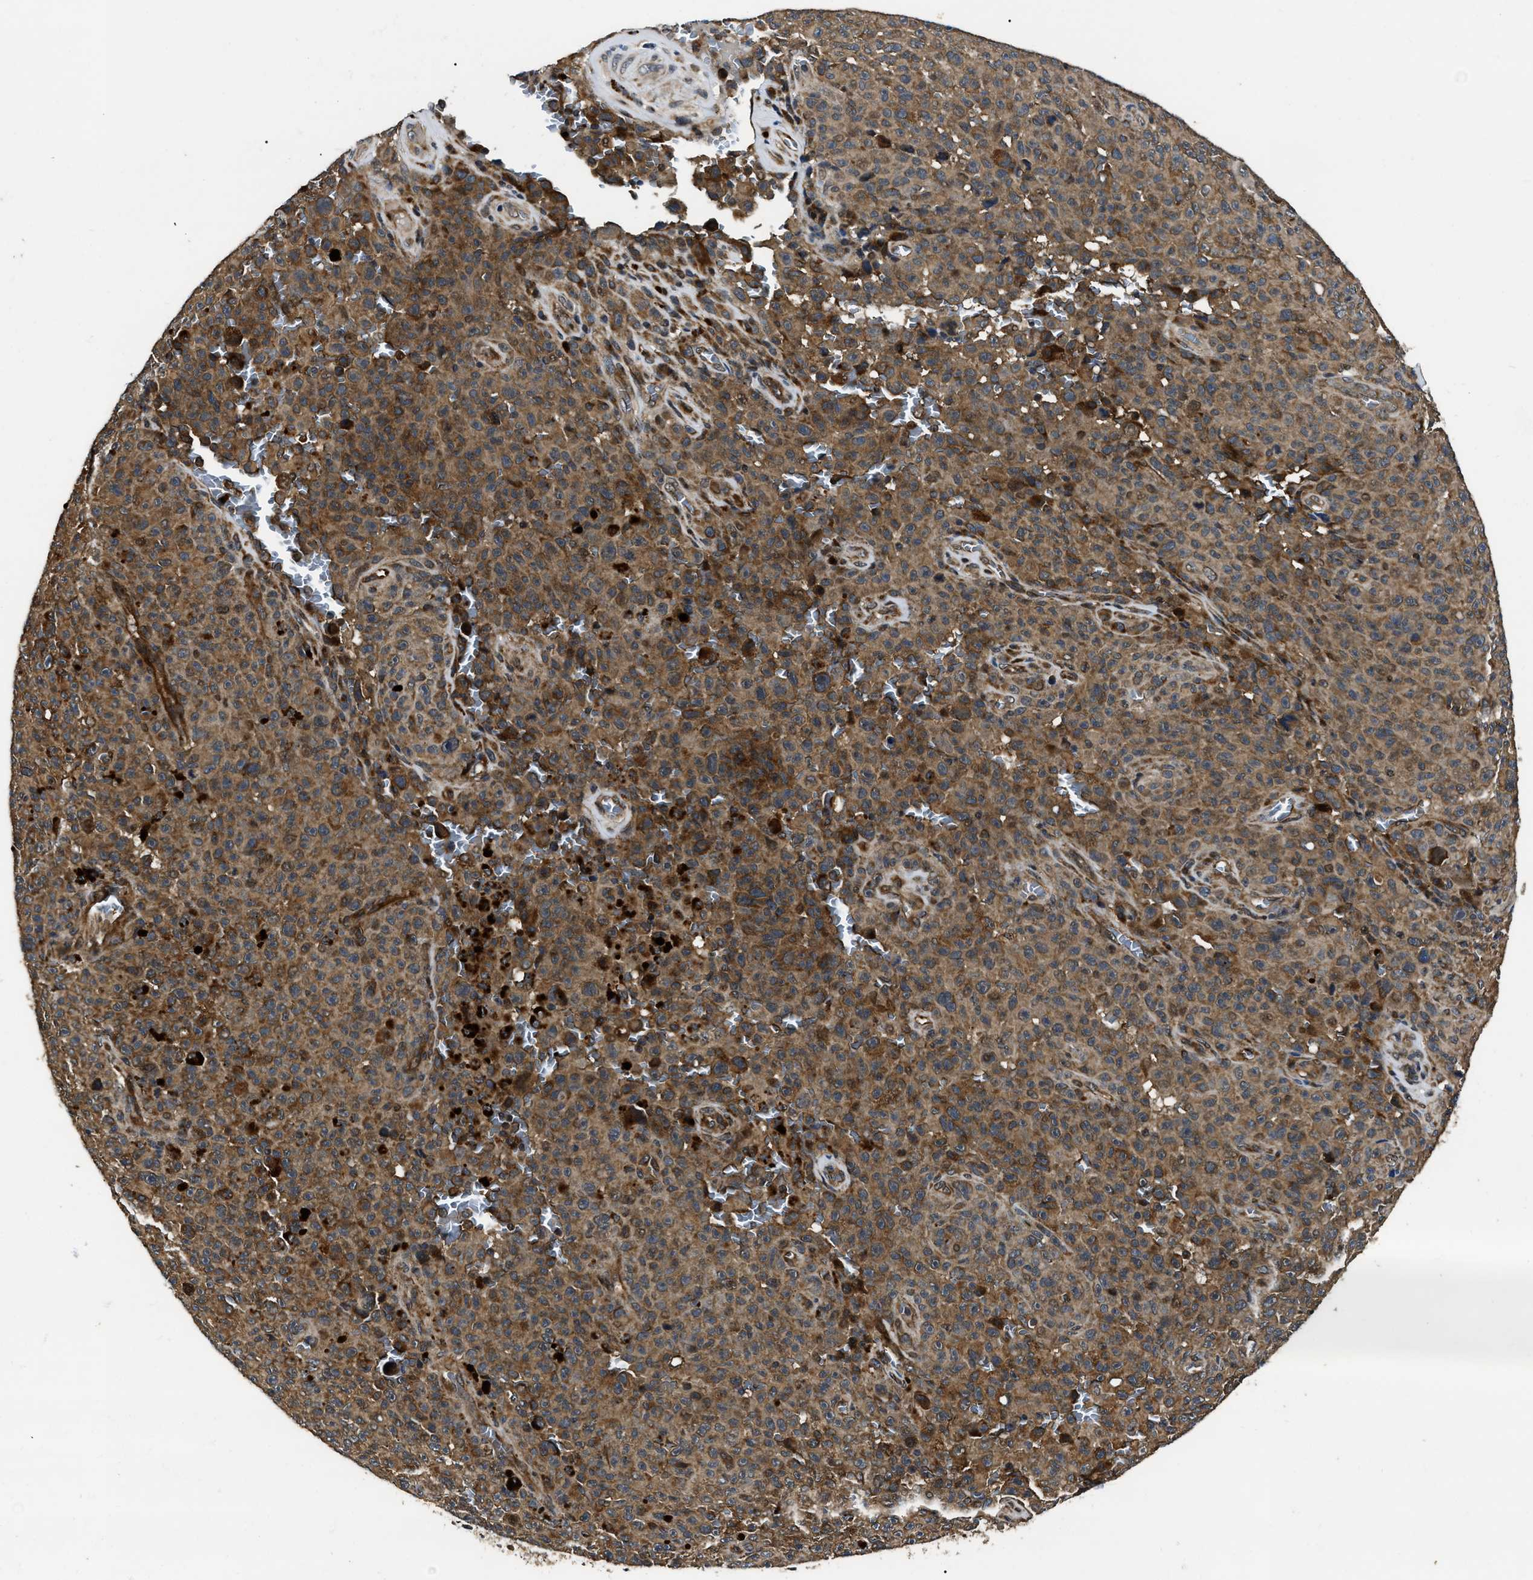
{"staining": {"intensity": "moderate", "quantity": ">75%", "location": "cytoplasmic/membranous"}, "tissue": "melanoma", "cell_type": "Tumor cells", "image_type": "cancer", "snomed": [{"axis": "morphology", "description": "Malignant melanoma, NOS"}, {"axis": "topography", "description": "Skin"}], "caption": "A brown stain shows moderate cytoplasmic/membranous expression of a protein in human malignant melanoma tumor cells.", "gene": "PPWD1", "patient": {"sex": "female", "age": 82}}